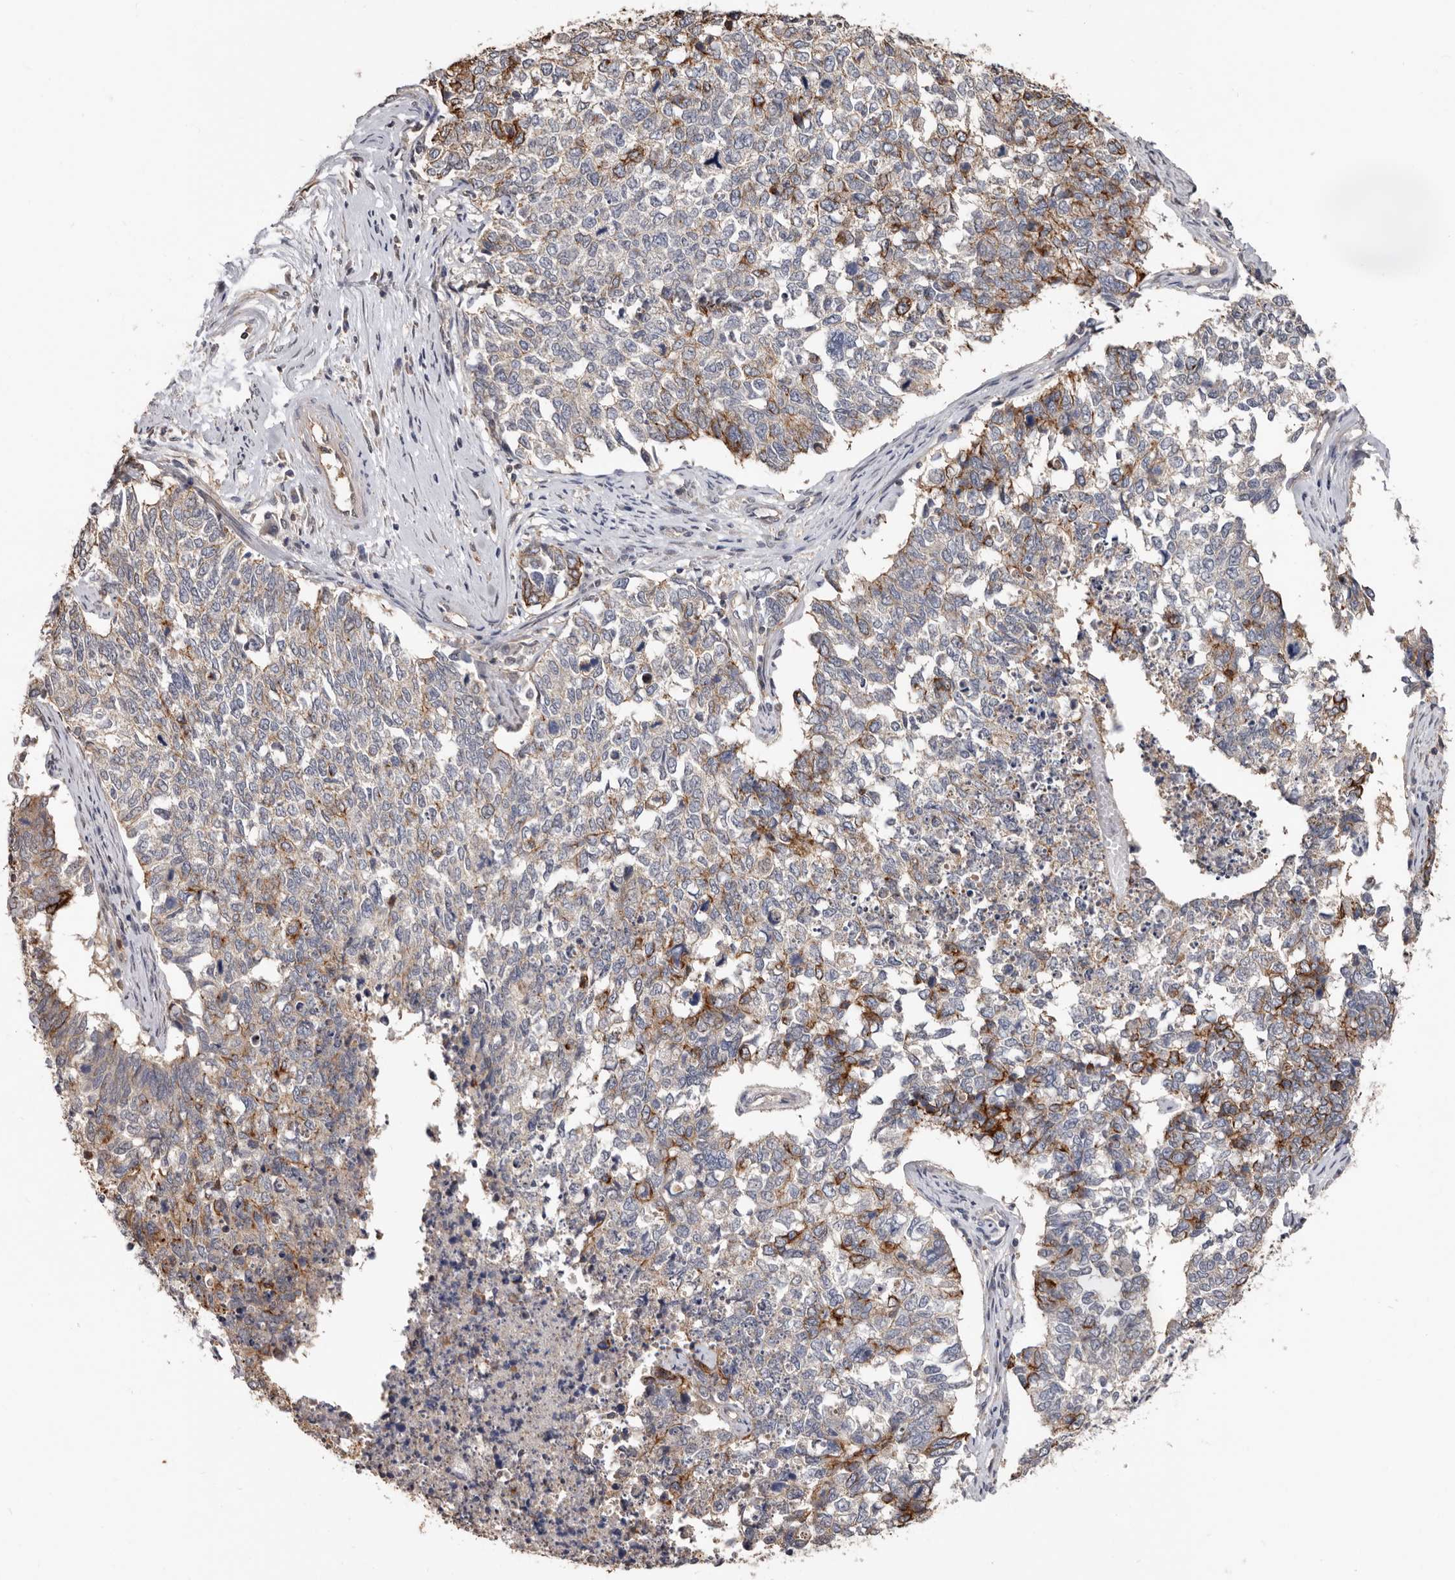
{"staining": {"intensity": "moderate", "quantity": "<25%", "location": "cytoplasmic/membranous"}, "tissue": "cervical cancer", "cell_type": "Tumor cells", "image_type": "cancer", "snomed": [{"axis": "morphology", "description": "Squamous cell carcinoma, NOS"}, {"axis": "topography", "description": "Cervix"}], "caption": "This is a histology image of immunohistochemistry staining of cervical cancer, which shows moderate staining in the cytoplasmic/membranous of tumor cells.", "gene": "MRPL18", "patient": {"sex": "female", "age": 63}}